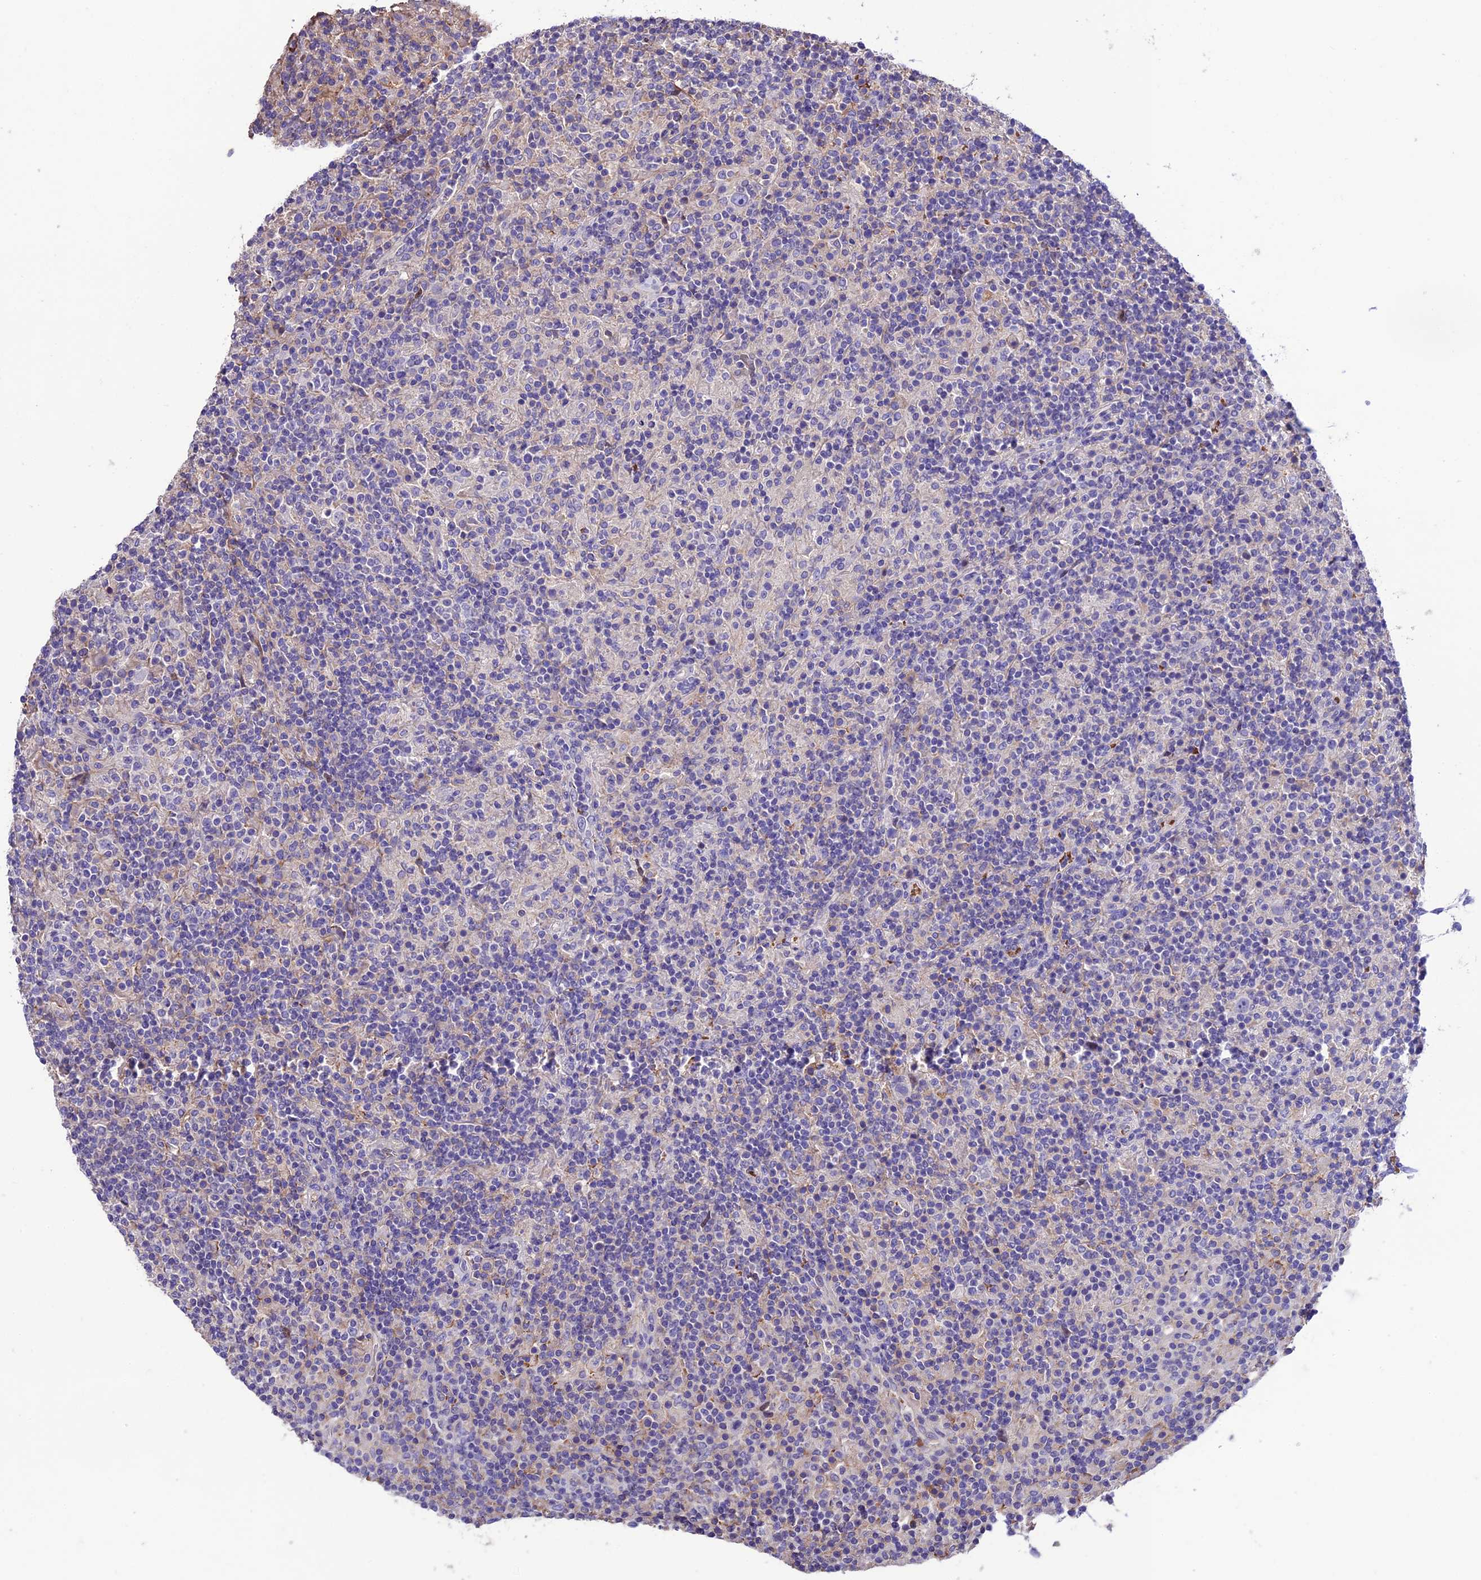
{"staining": {"intensity": "negative", "quantity": "none", "location": "none"}, "tissue": "lymphoma", "cell_type": "Tumor cells", "image_type": "cancer", "snomed": [{"axis": "morphology", "description": "Hodgkin's disease, NOS"}, {"axis": "topography", "description": "Lymph node"}], "caption": "Hodgkin's disease was stained to show a protein in brown. There is no significant expression in tumor cells.", "gene": "TCP11L2", "patient": {"sex": "male", "age": 70}}